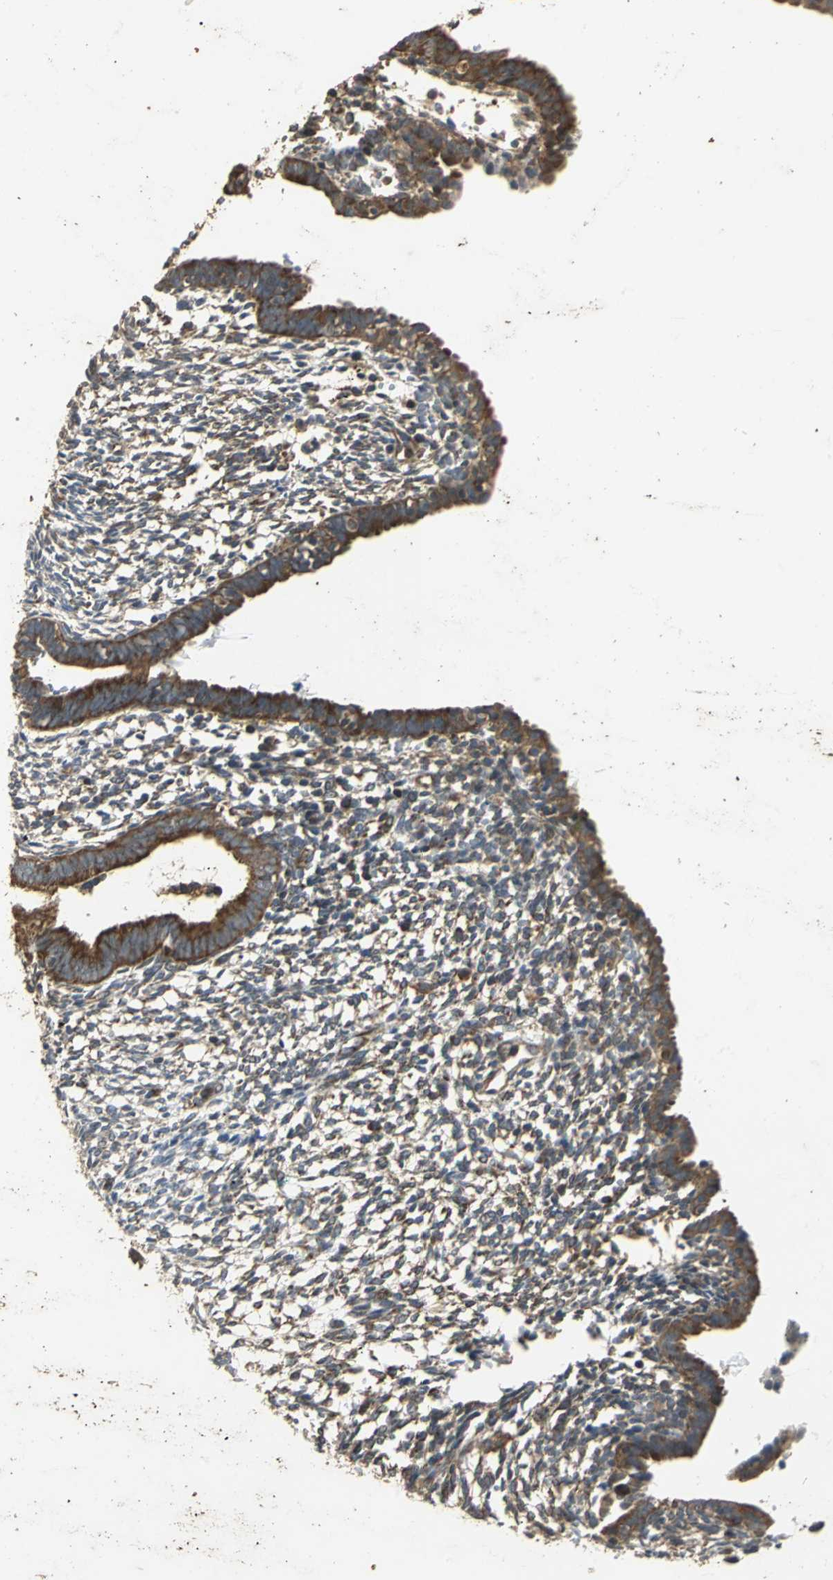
{"staining": {"intensity": "moderate", "quantity": "25%-75%", "location": "cytoplasmic/membranous"}, "tissue": "endometrium", "cell_type": "Cells in endometrial stroma", "image_type": "normal", "snomed": [{"axis": "morphology", "description": "Normal tissue, NOS"}, {"axis": "morphology", "description": "Atrophy, NOS"}, {"axis": "topography", "description": "Uterus"}, {"axis": "topography", "description": "Endometrium"}], "caption": "Protein staining exhibits moderate cytoplasmic/membranous expression in about 25%-75% of cells in endometrial stroma in unremarkable endometrium. (DAB (3,3'-diaminobenzidine) = brown stain, brightfield microscopy at high magnification).", "gene": "KANK1", "patient": {"sex": "female", "age": 68}}